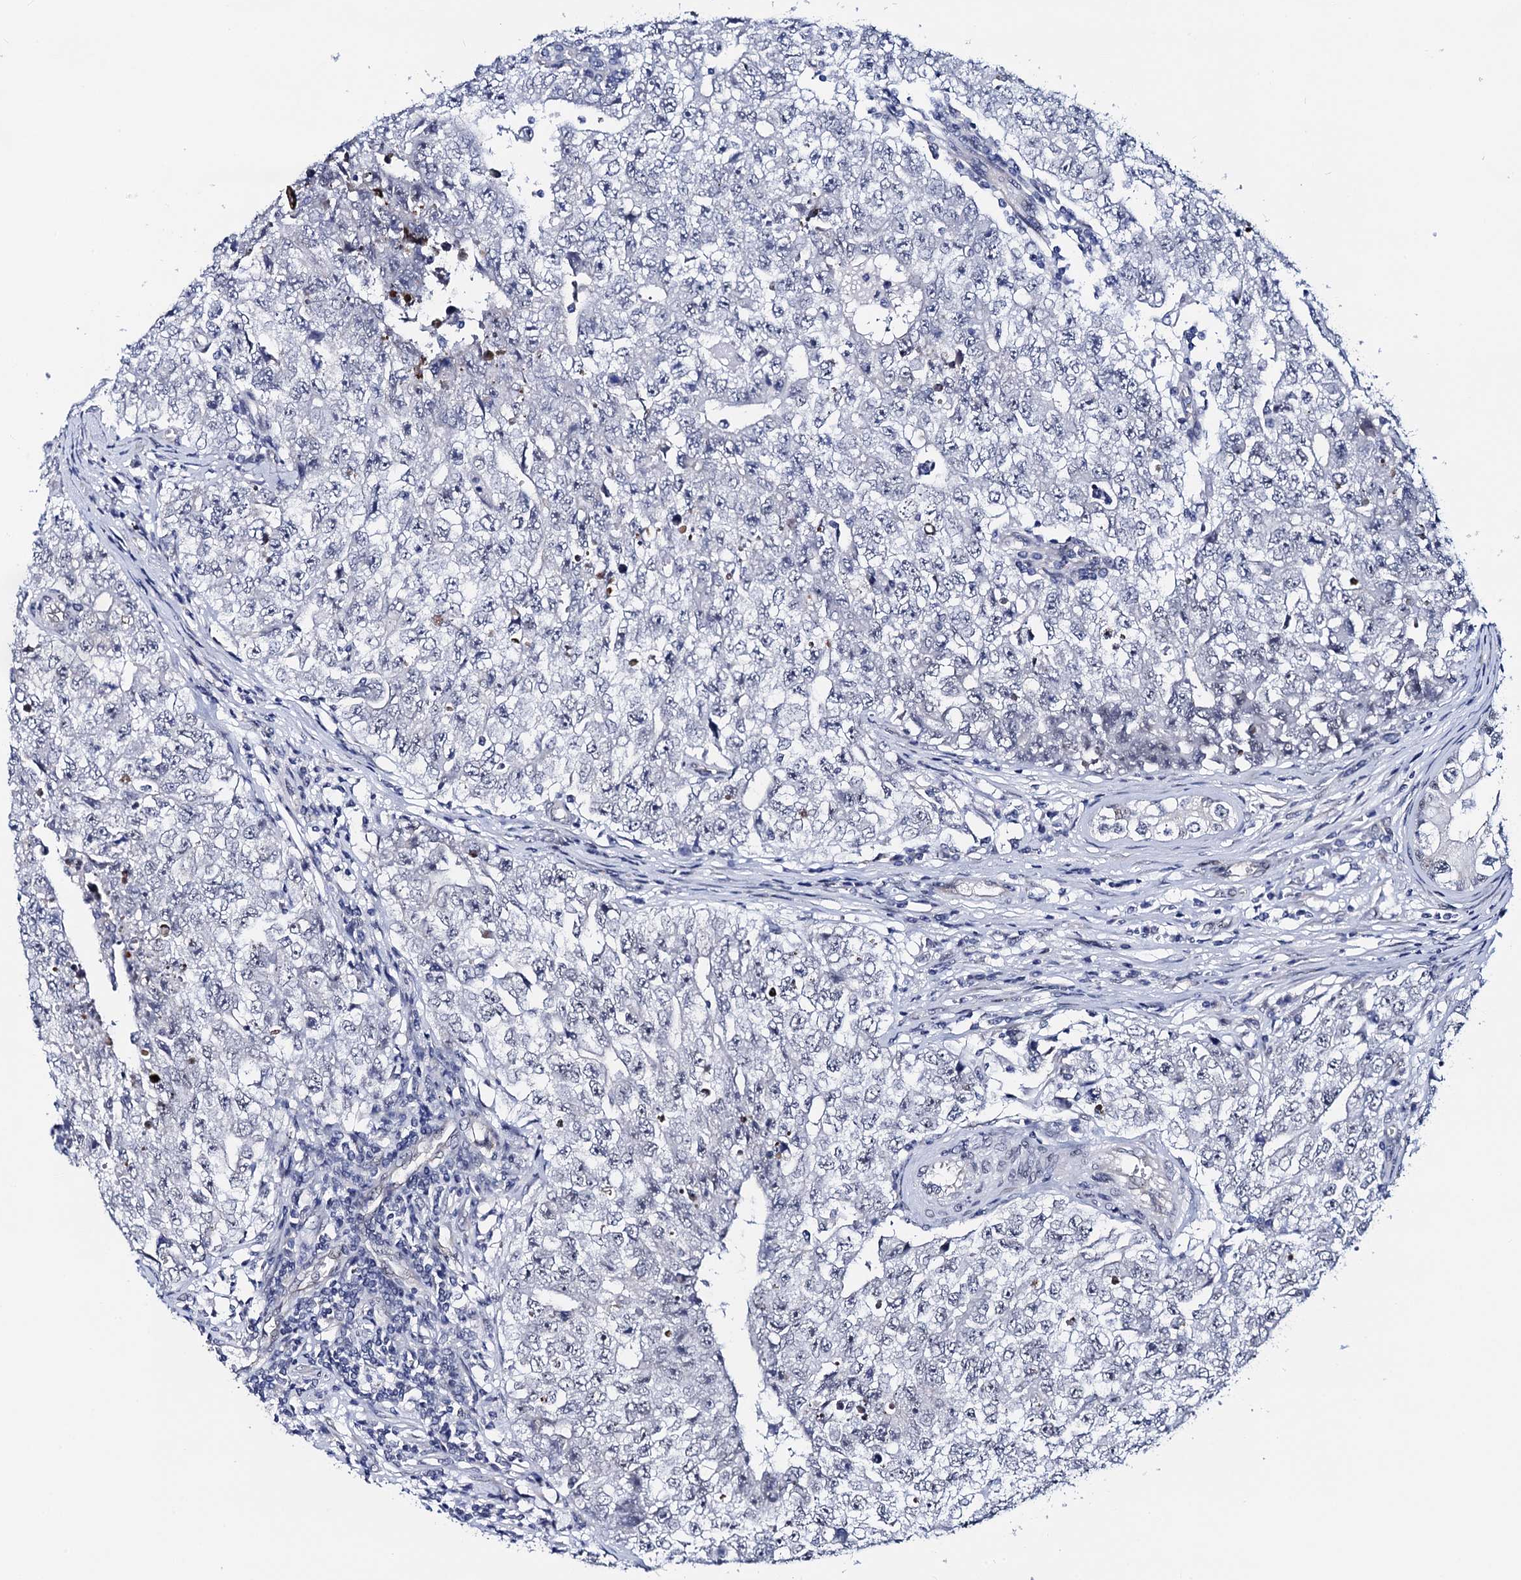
{"staining": {"intensity": "negative", "quantity": "none", "location": "none"}, "tissue": "testis cancer", "cell_type": "Tumor cells", "image_type": "cancer", "snomed": [{"axis": "morphology", "description": "Carcinoma, Embryonal, NOS"}, {"axis": "topography", "description": "Testis"}], "caption": "Tumor cells show no significant expression in testis cancer (embryonal carcinoma).", "gene": "C16orf87", "patient": {"sex": "male", "age": 17}}